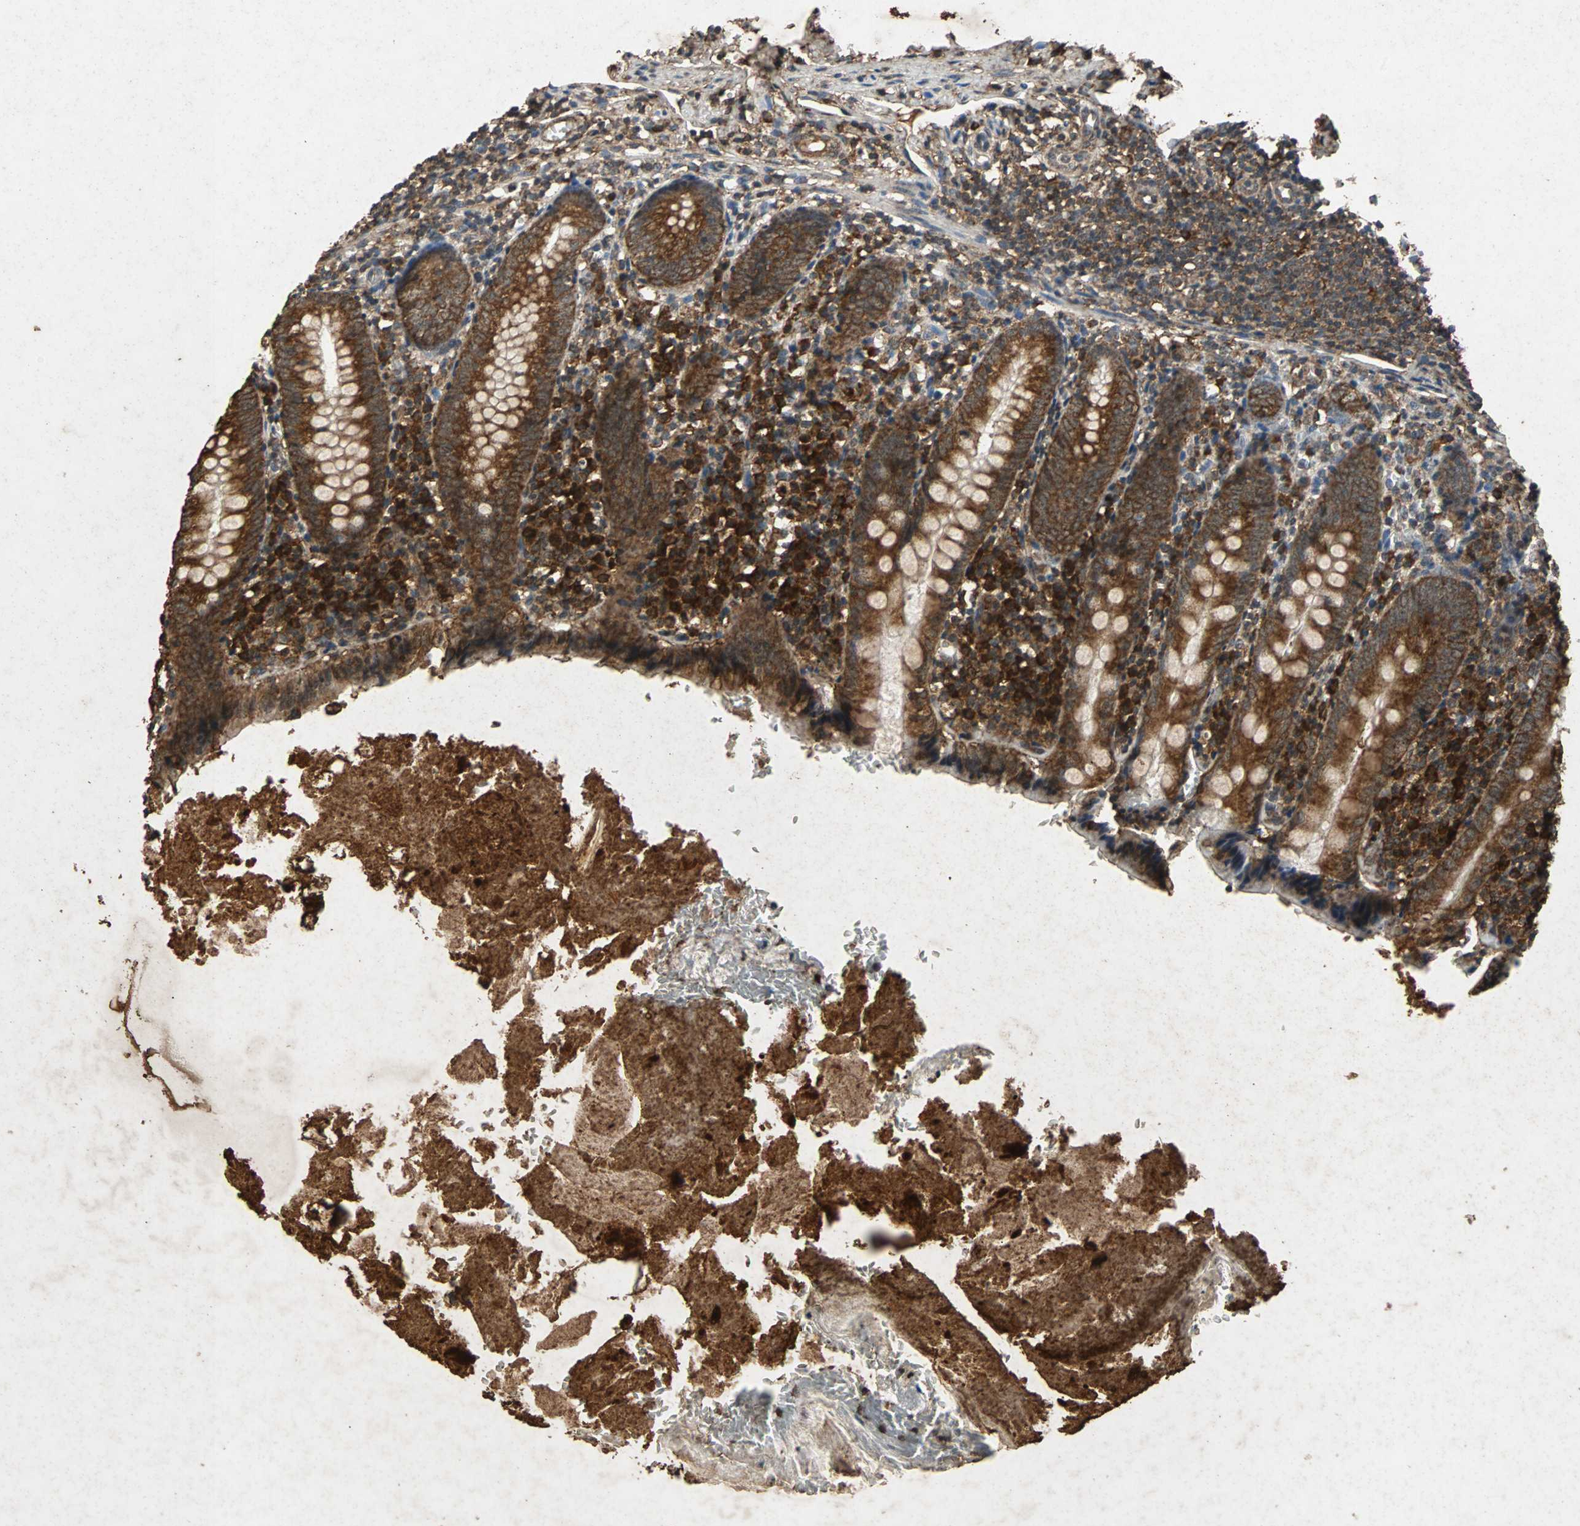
{"staining": {"intensity": "strong", "quantity": ">75%", "location": "cytoplasmic/membranous"}, "tissue": "appendix", "cell_type": "Glandular cells", "image_type": "normal", "snomed": [{"axis": "morphology", "description": "Normal tissue, NOS"}, {"axis": "topography", "description": "Appendix"}], "caption": "Strong cytoplasmic/membranous protein positivity is identified in about >75% of glandular cells in appendix. The staining was performed using DAB, with brown indicating positive protein expression. Nuclei are stained blue with hematoxylin.", "gene": "NAA10", "patient": {"sex": "female", "age": 10}}